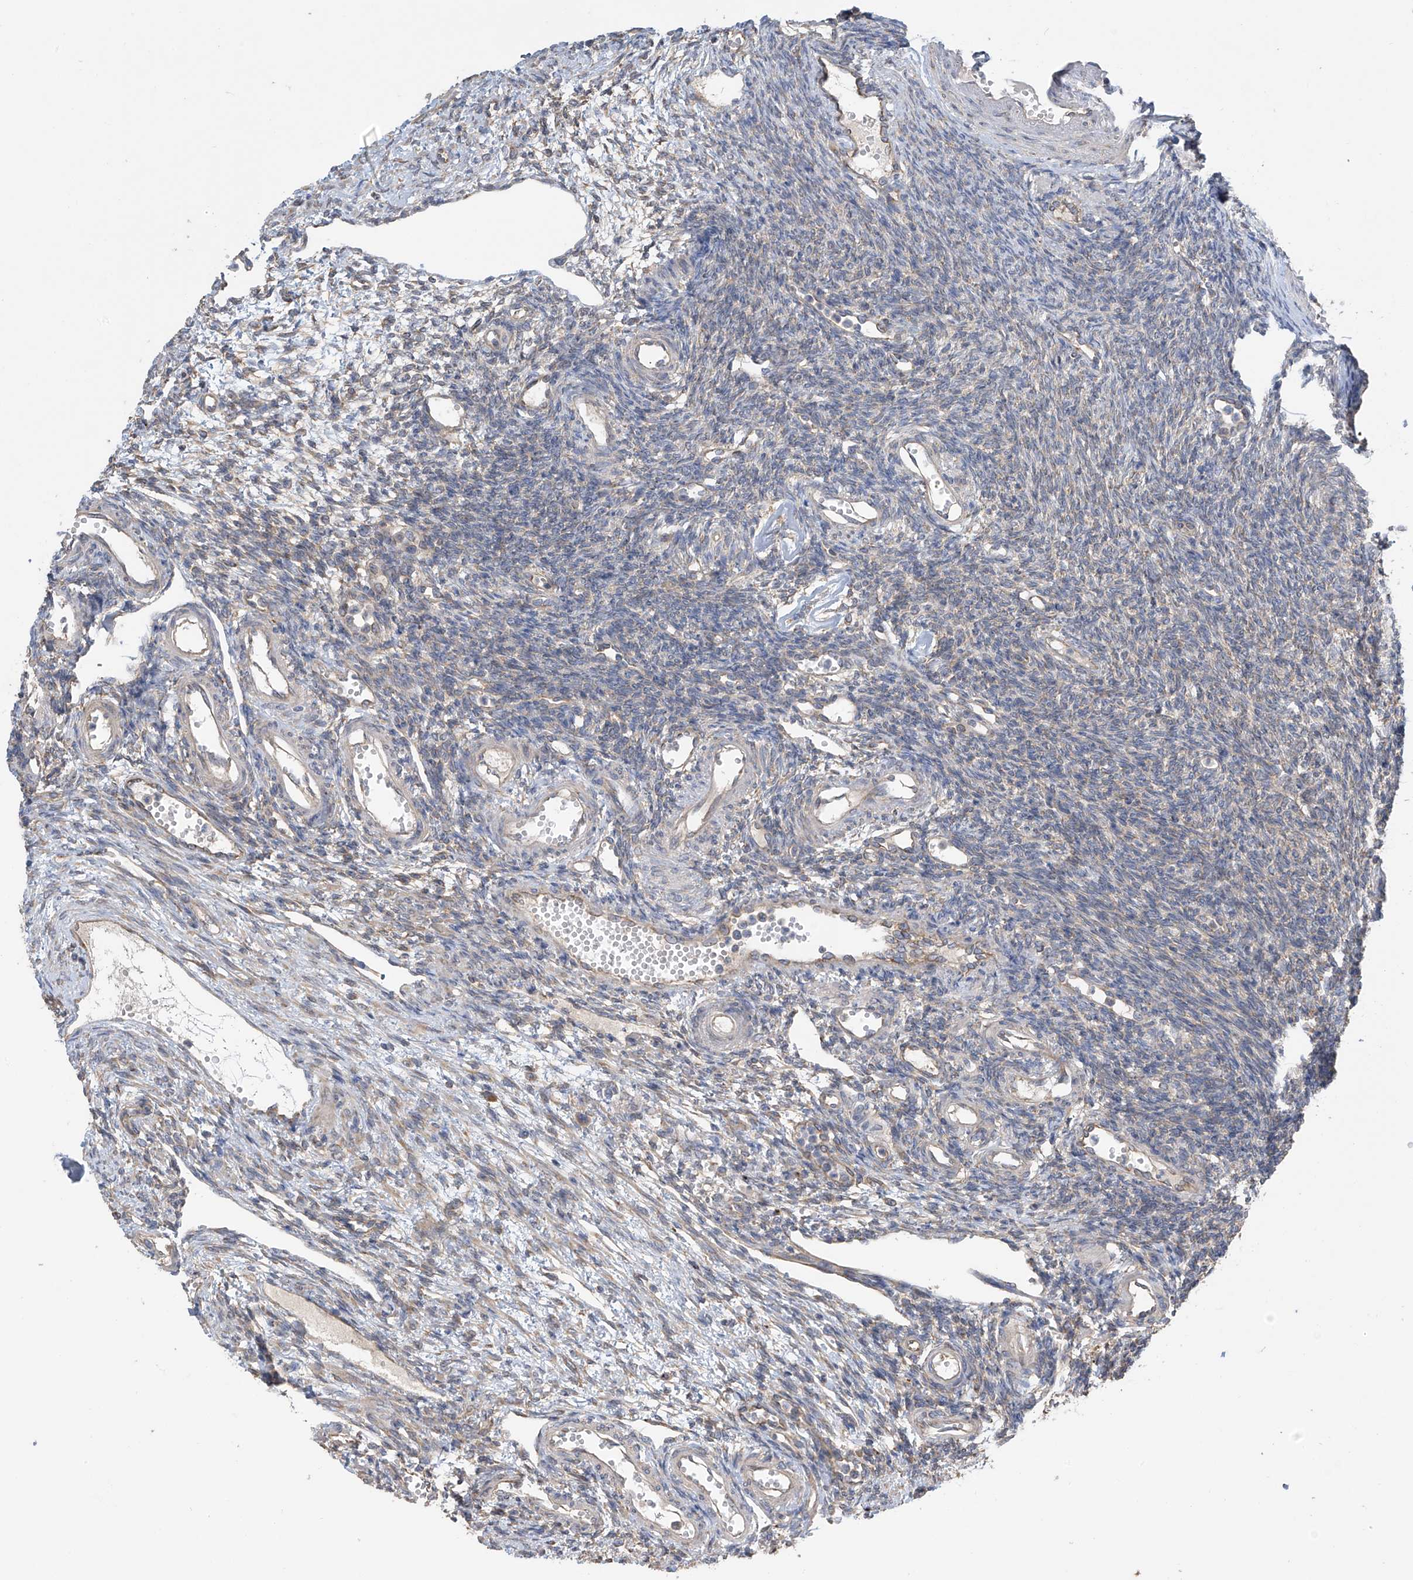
{"staining": {"intensity": "negative", "quantity": "none", "location": "none"}, "tissue": "ovary", "cell_type": "Ovarian stroma cells", "image_type": "normal", "snomed": [{"axis": "morphology", "description": "Normal tissue, NOS"}, {"axis": "morphology", "description": "Cyst, NOS"}, {"axis": "topography", "description": "Ovary"}], "caption": "Immunohistochemistry of normal human ovary exhibits no staining in ovarian stroma cells.", "gene": "PNPT1", "patient": {"sex": "female", "age": 33}}